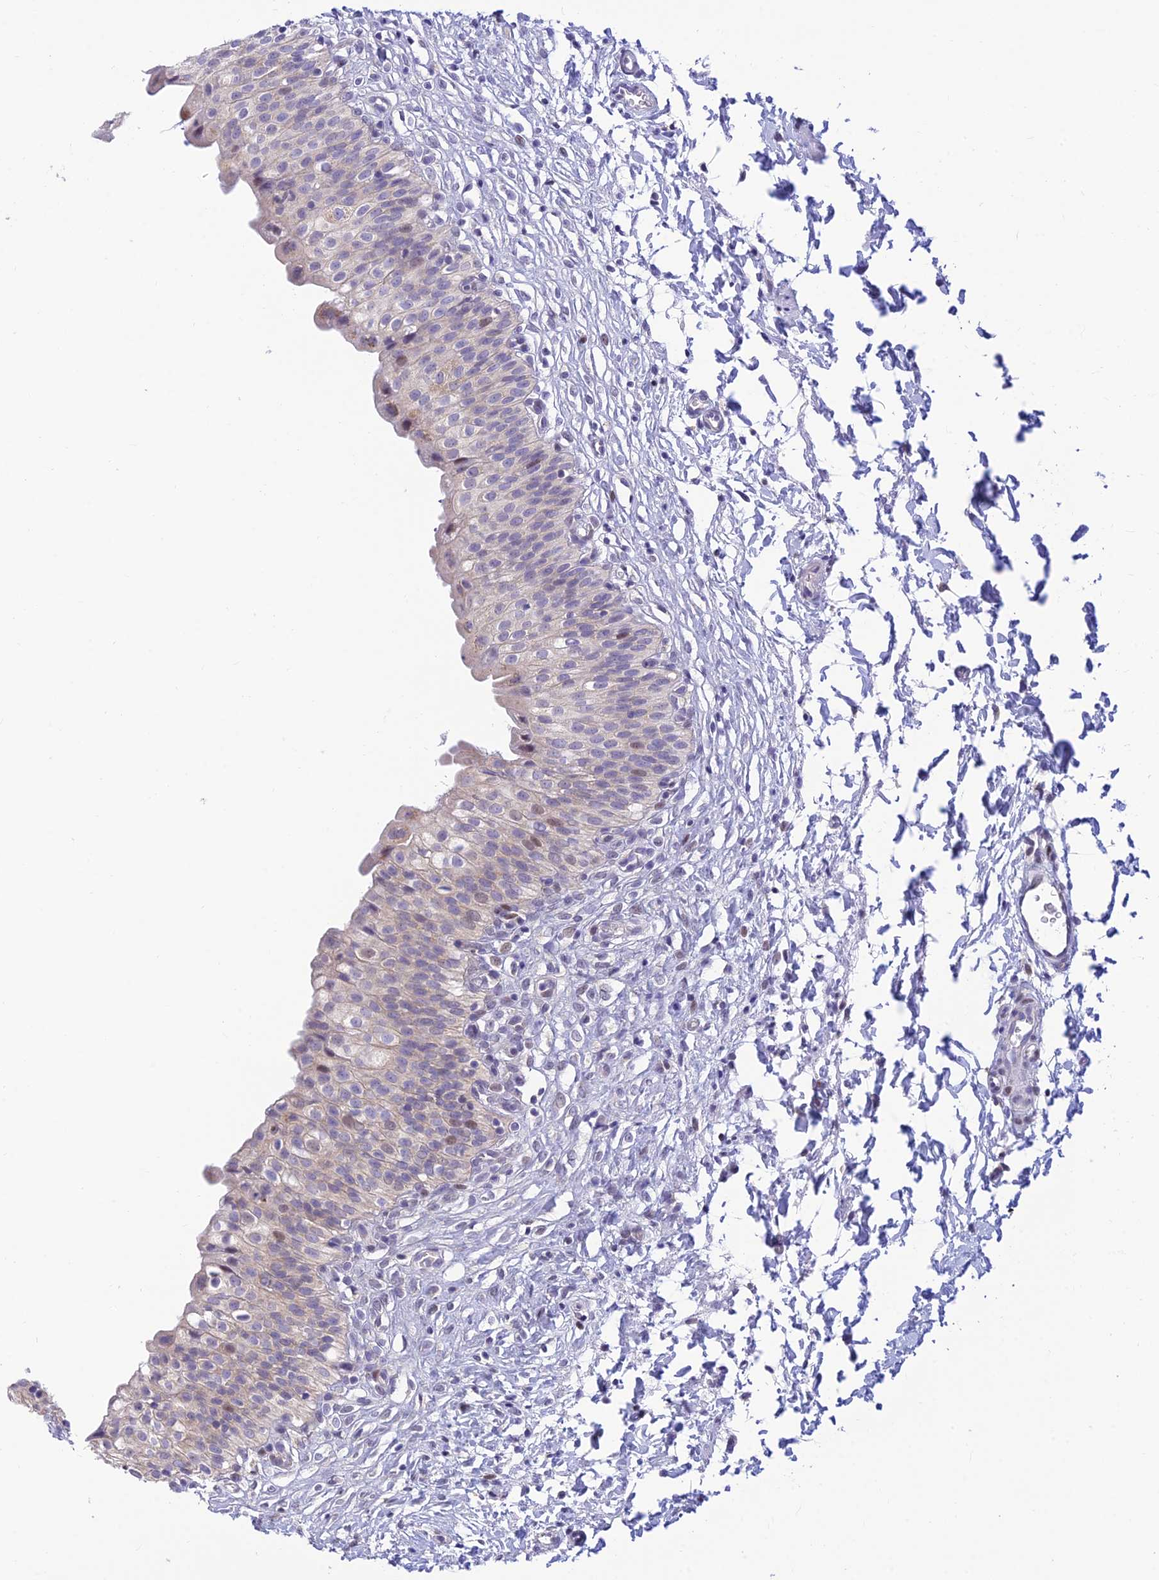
{"staining": {"intensity": "weak", "quantity": "<25%", "location": "cytoplasmic/membranous"}, "tissue": "urinary bladder", "cell_type": "Urothelial cells", "image_type": "normal", "snomed": [{"axis": "morphology", "description": "Normal tissue, NOS"}, {"axis": "topography", "description": "Urinary bladder"}], "caption": "Immunohistochemistry (IHC) photomicrograph of benign urinary bladder: urinary bladder stained with DAB displays no significant protein expression in urothelial cells. (DAB (3,3'-diaminobenzidine) immunohistochemistry with hematoxylin counter stain).", "gene": "INKA1", "patient": {"sex": "male", "age": 55}}